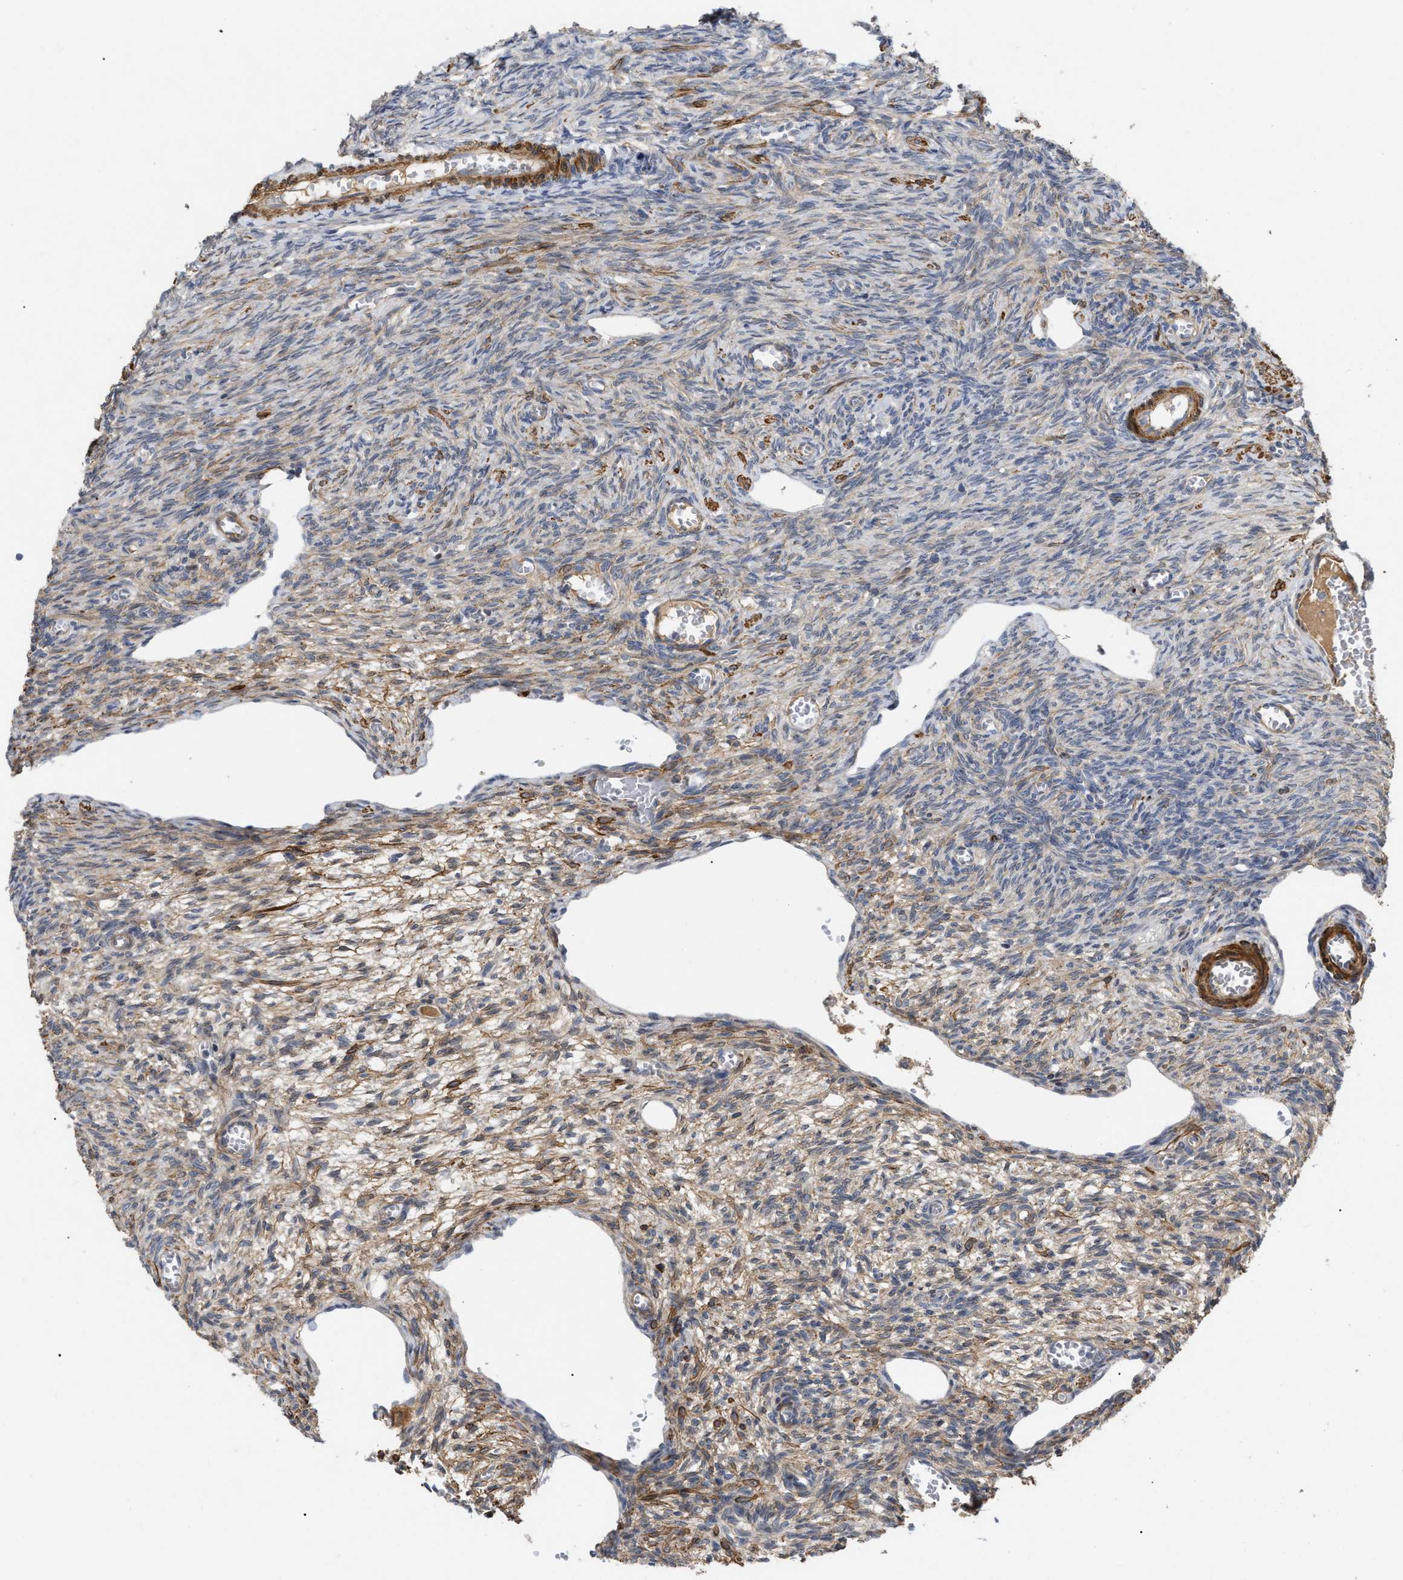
{"staining": {"intensity": "weak", "quantity": ">75%", "location": "cytoplasmic/membranous"}, "tissue": "ovary", "cell_type": "Follicle cells", "image_type": "normal", "snomed": [{"axis": "morphology", "description": "Normal tissue, NOS"}, {"axis": "topography", "description": "Ovary"}], "caption": "Weak cytoplasmic/membranous positivity is seen in about >75% of follicle cells in benign ovary. Using DAB (3,3'-diaminobenzidine) (brown) and hematoxylin (blue) stains, captured at high magnification using brightfield microscopy.", "gene": "ST6GALNAC6", "patient": {"sex": "female", "age": 27}}